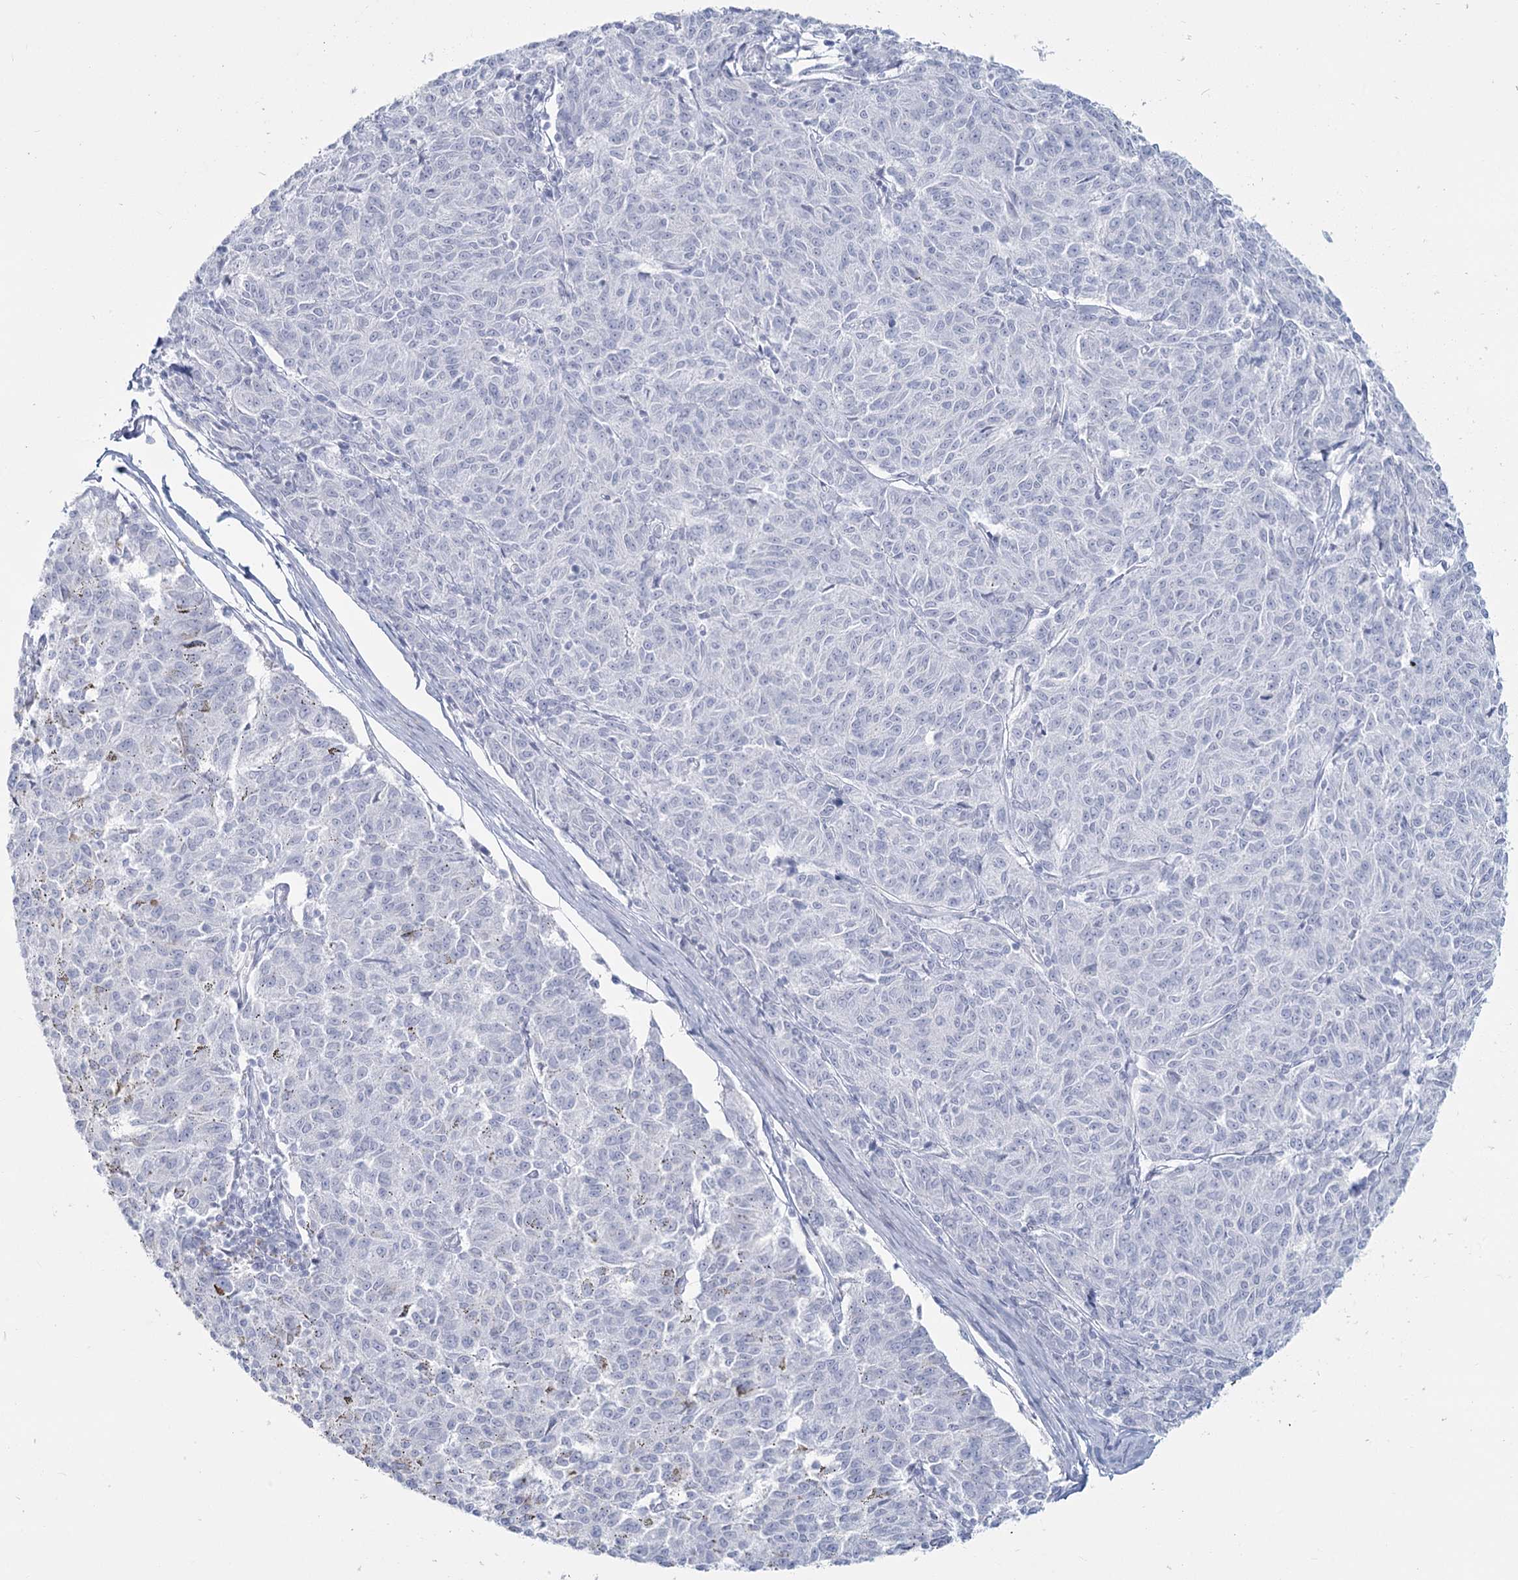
{"staining": {"intensity": "negative", "quantity": "none", "location": "none"}, "tissue": "melanoma", "cell_type": "Tumor cells", "image_type": "cancer", "snomed": [{"axis": "morphology", "description": "Malignant melanoma, NOS"}, {"axis": "topography", "description": "Skin"}], "caption": "Immunohistochemistry (IHC) photomicrograph of human malignant melanoma stained for a protein (brown), which demonstrates no staining in tumor cells. (Immunohistochemistry, brightfield microscopy, high magnification).", "gene": "SLC6A19", "patient": {"sex": "female", "age": 72}}